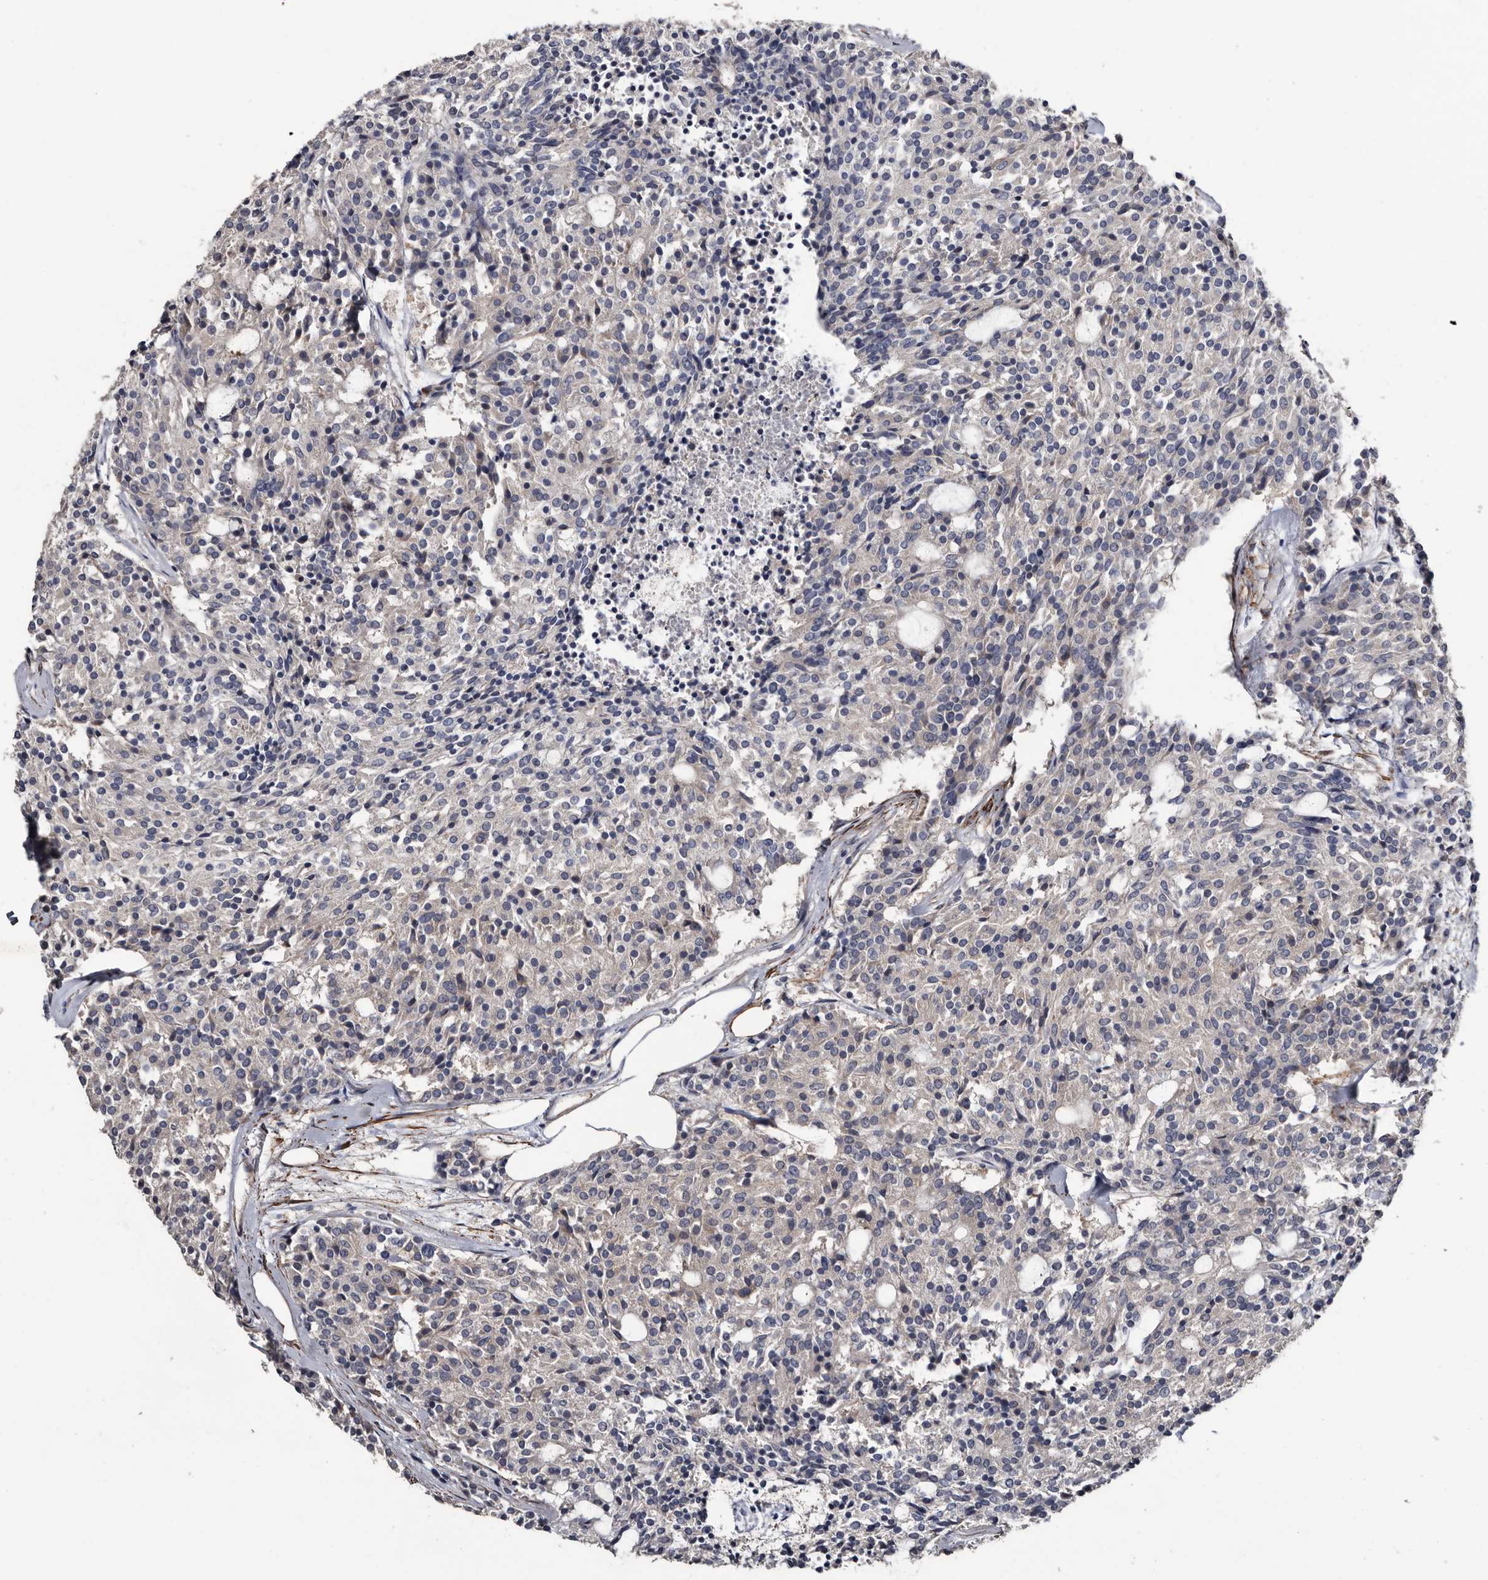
{"staining": {"intensity": "negative", "quantity": "none", "location": "none"}, "tissue": "carcinoid", "cell_type": "Tumor cells", "image_type": "cancer", "snomed": [{"axis": "morphology", "description": "Carcinoid, malignant, NOS"}, {"axis": "topography", "description": "Pancreas"}], "caption": "Immunohistochemical staining of human carcinoid exhibits no significant expression in tumor cells.", "gene": "IARS1", "patient": {"sex": "female", "age": 54}}